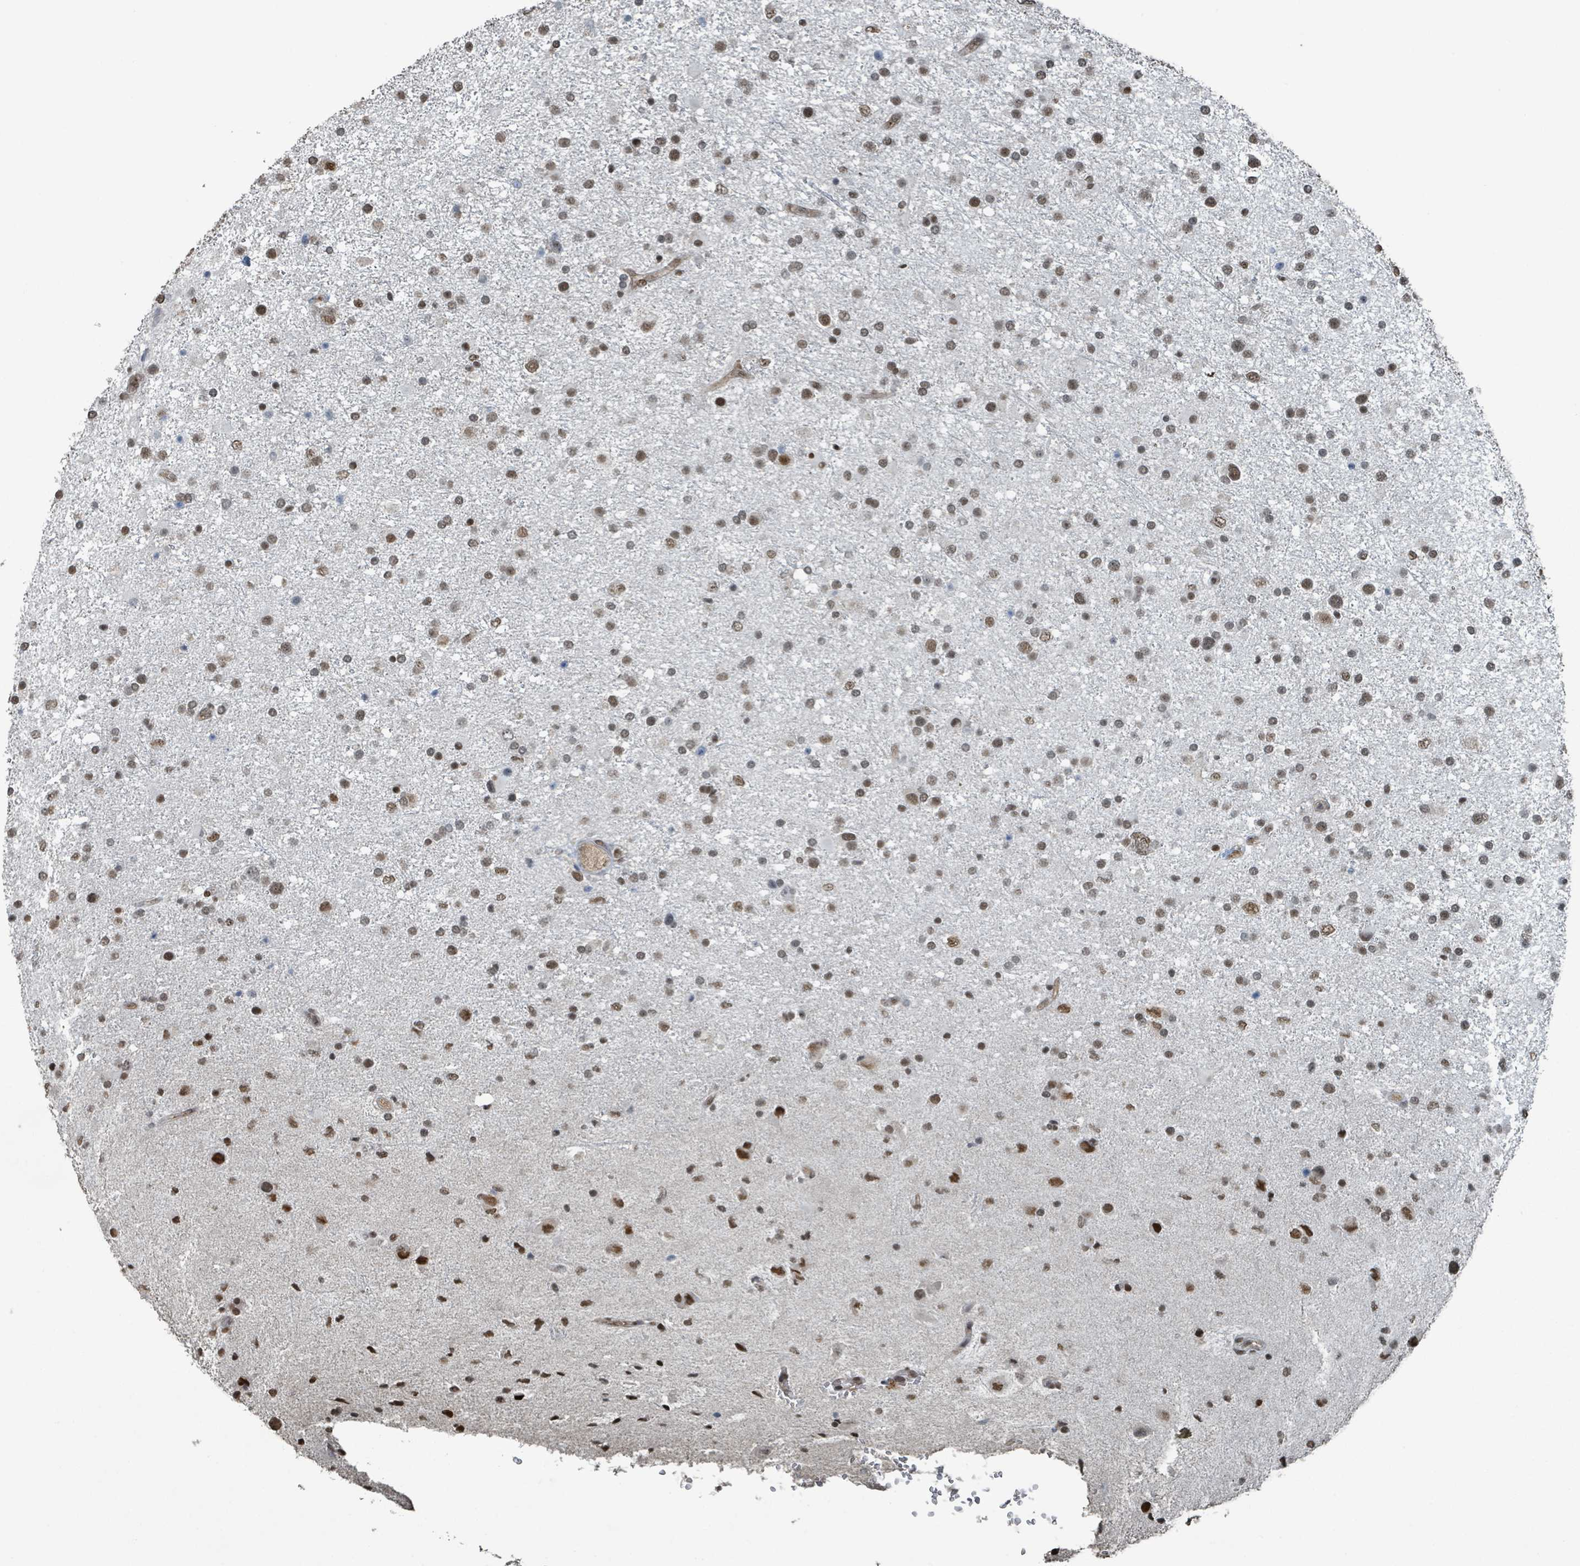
{"staining": {"intensity": "moderate", "quantity": ">75%", "location": "nuclear"}, "tissue": "glioma", "cell_type": "Tumor cells", "image_type": "cancer", "snomed": [{"axis": "morphology", "description": "Glioma, malignant, Low grade"}, {"axis": "topography", "description": "Brain"}], "caption": "The histopathology image exhibits immunohistochemical staining of glioma. There is moderate nuclear expression is present in about >75% of tumor cells.", "gene": "PHIP", "patient": {"sex": "female", "age": 32}}